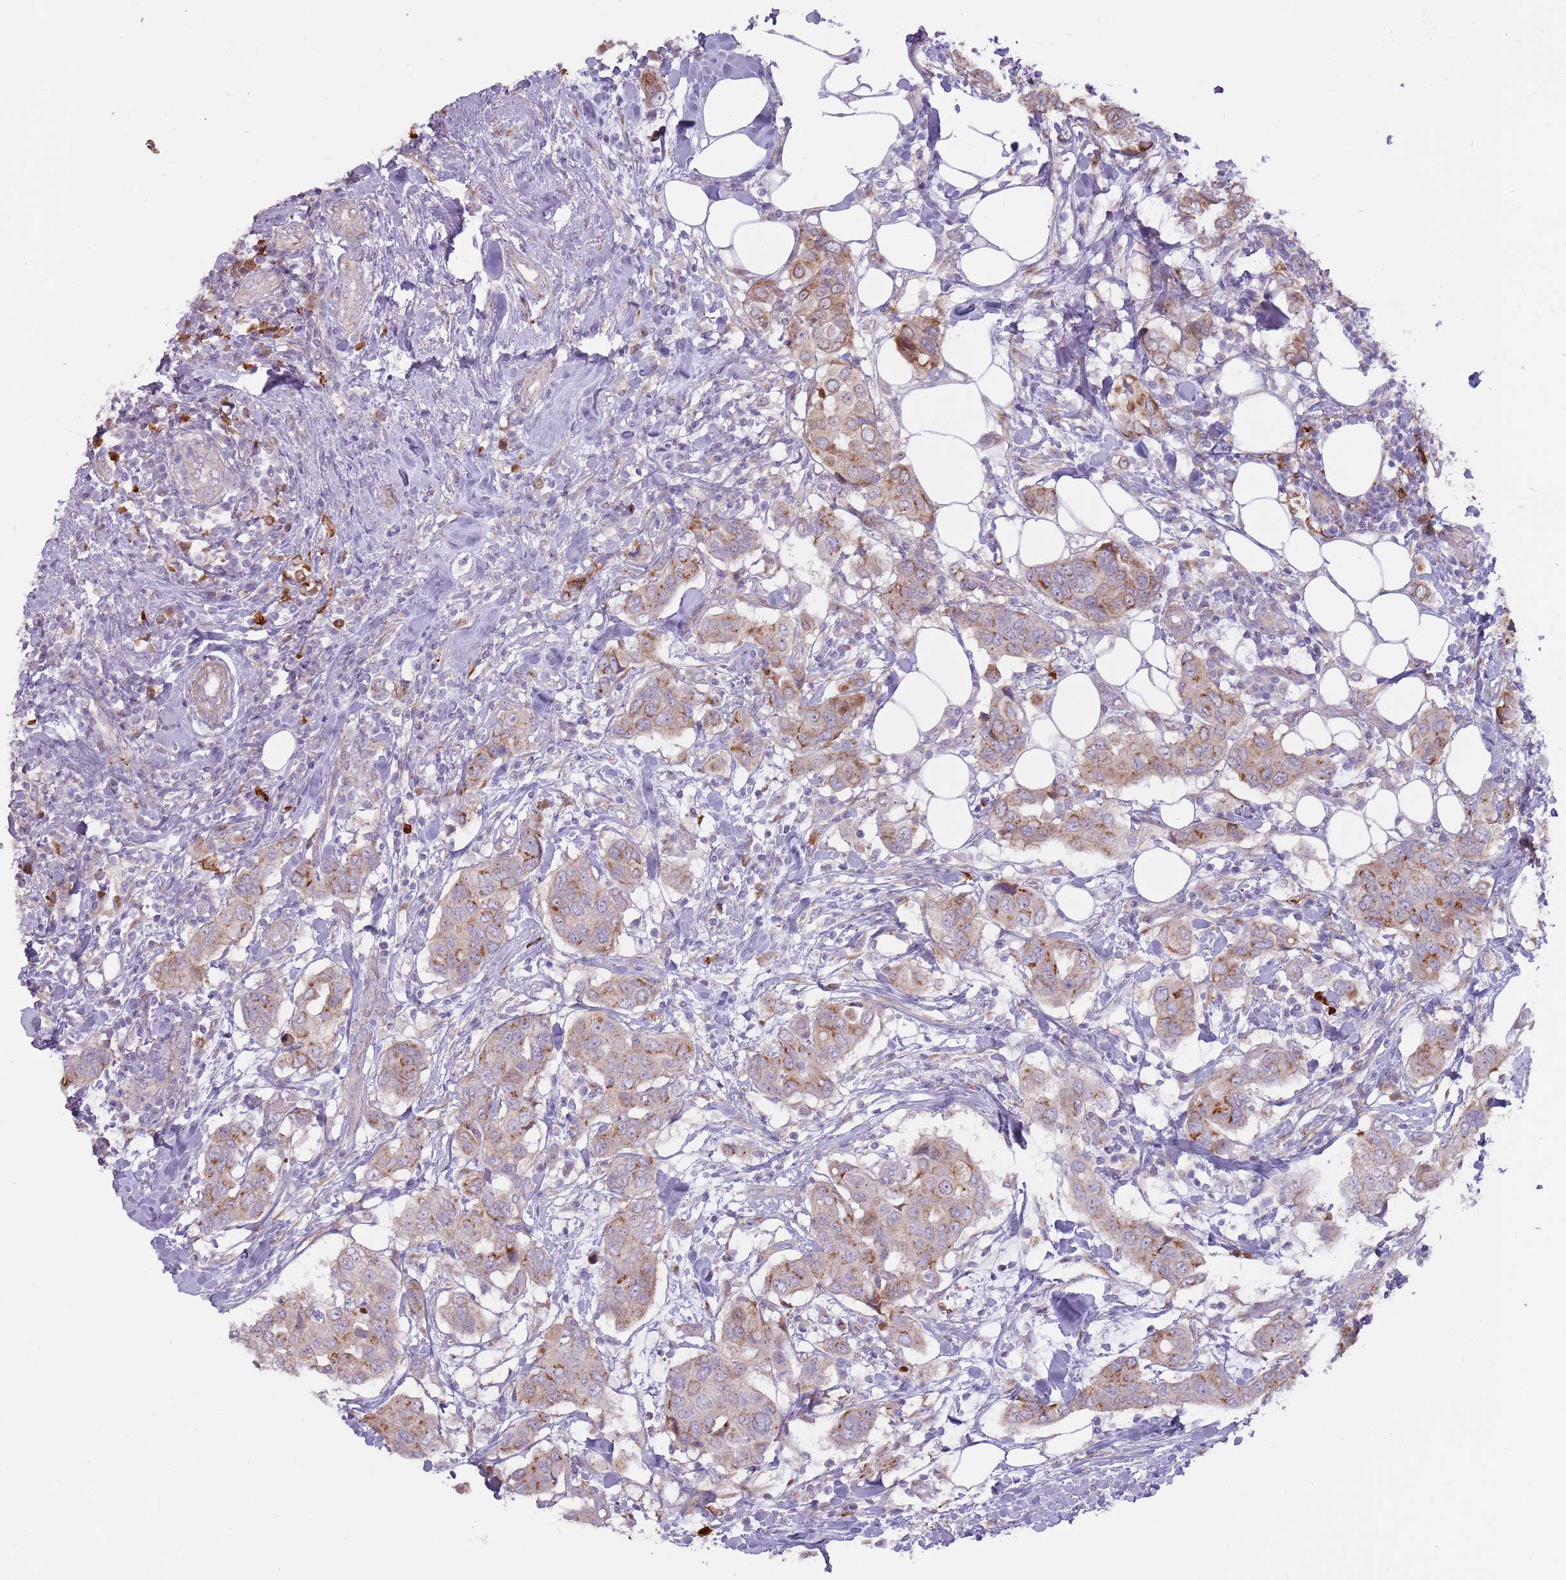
{"staining": {"intensity": "moderate", "quantity": "<25%", "location": "cytoplasmic/membranous"}, "tissue": "breast cancer", "cell_type": "Tumor cells", "image_type": "cancer", "snomed": [{"axis": "morphology", "description": "Lobular carcinoma"}, {"axis": "topography", "description": "Breast"}], "caption": "Immunohistochemical staining of breast cancer shows low levels of moderate cytoplasmic/membranous protein positivity in about <25% of tumor cells. (DAB (3,3'-diaminobenzidine) IHC with brightfield microscopy, high magnification).", "gene": "CCDC150", "patient": {"sex": "female", "age": 51}}